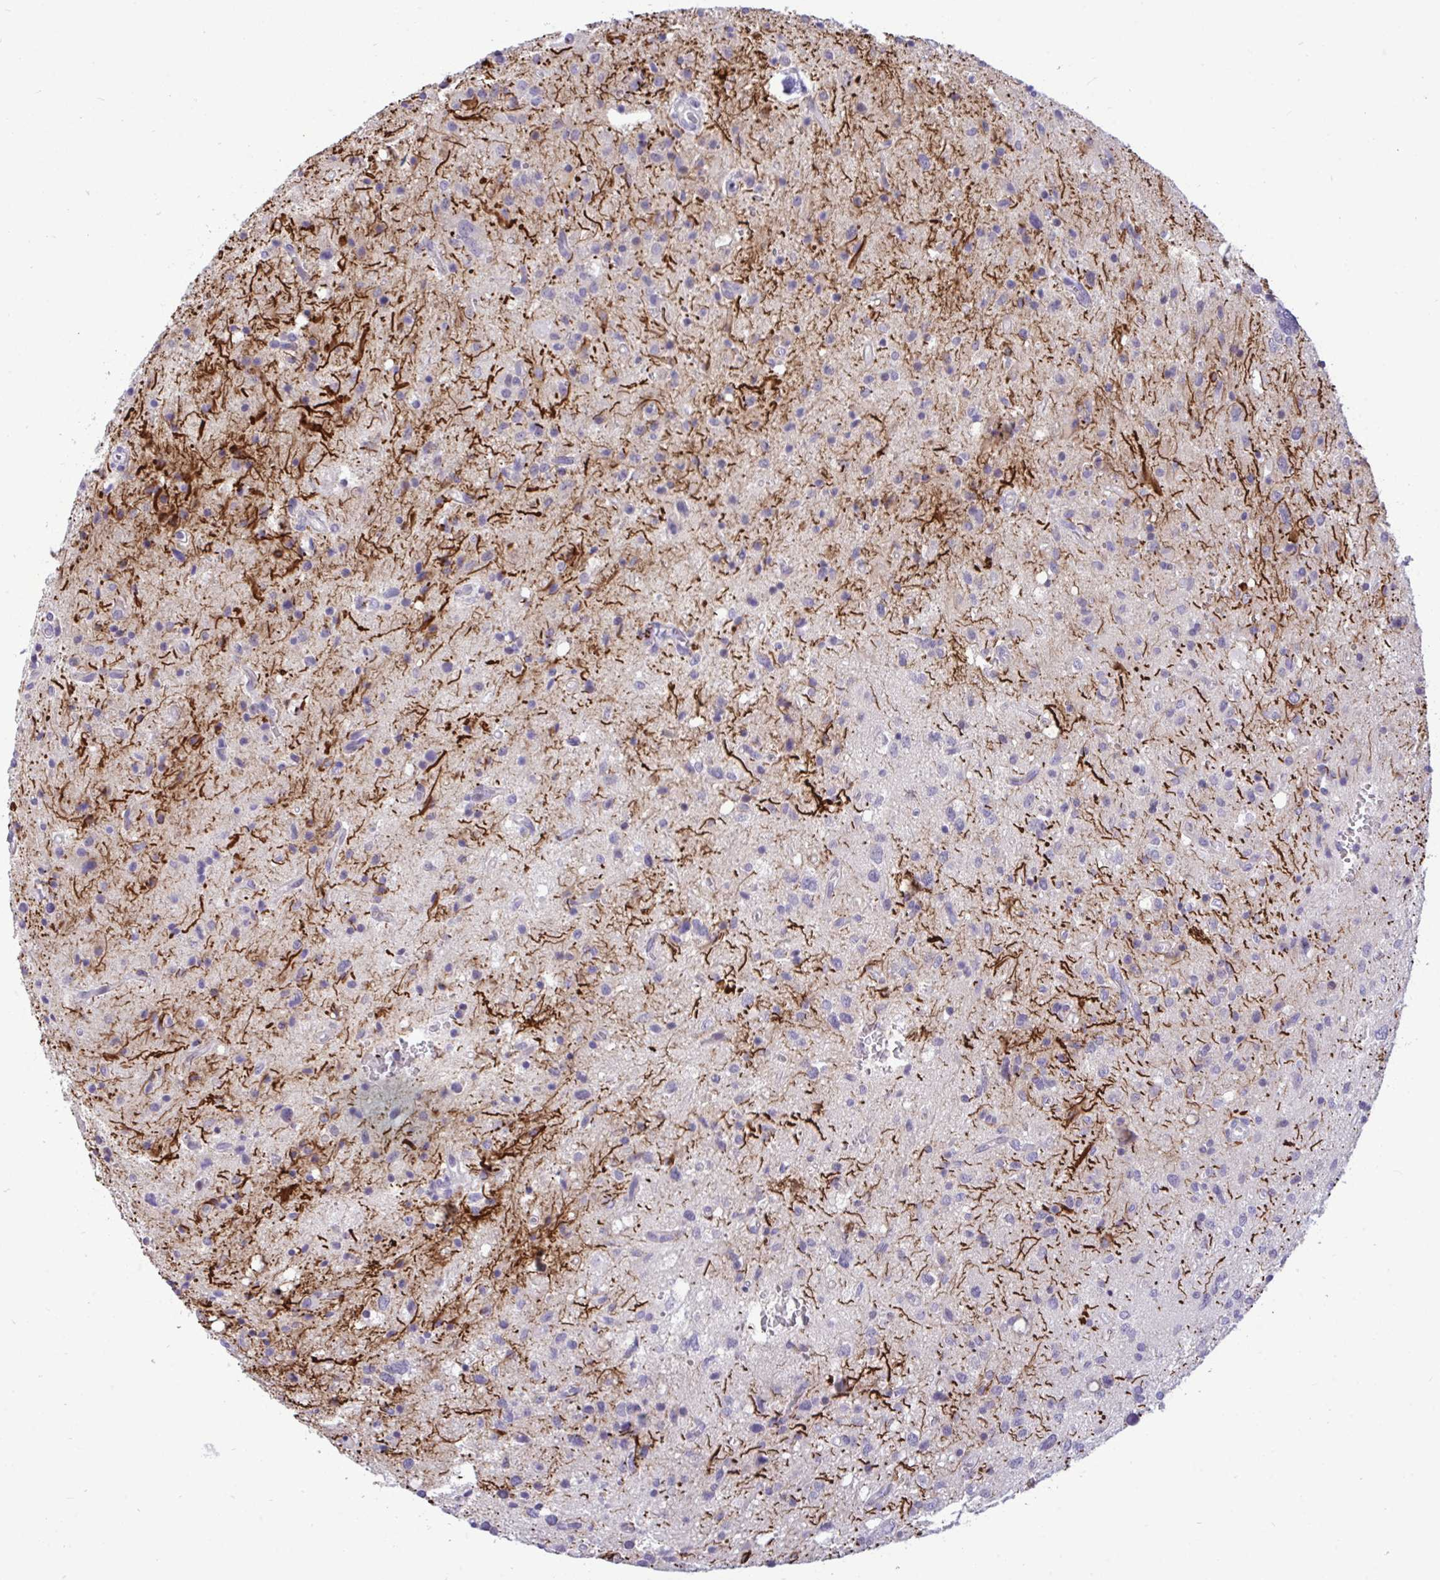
{"staining": {"intensity": "negative", "quantity": "none", "location": "none"}, "tissue": "glioma", "cell_type": "Tumor cells", "image_type": "cancer", "snomed": [{"axis": "morphology", "description": "Glioma, malignant, Low grade"}, {"axis": "topography", "description": "Brain"}], "caption": "Immunohistochemical staining of human malignant low-grade glioma displays no significant staining in tumor cells. Brightfield microscopy of immunohistochemistry stained with DAB (3,3'-diaminobenzidine) (brown) and hematoxylin (blue), captured at high magnification.", "gene": "EPOP", "patient": {"sex": "female", "age": 58}}